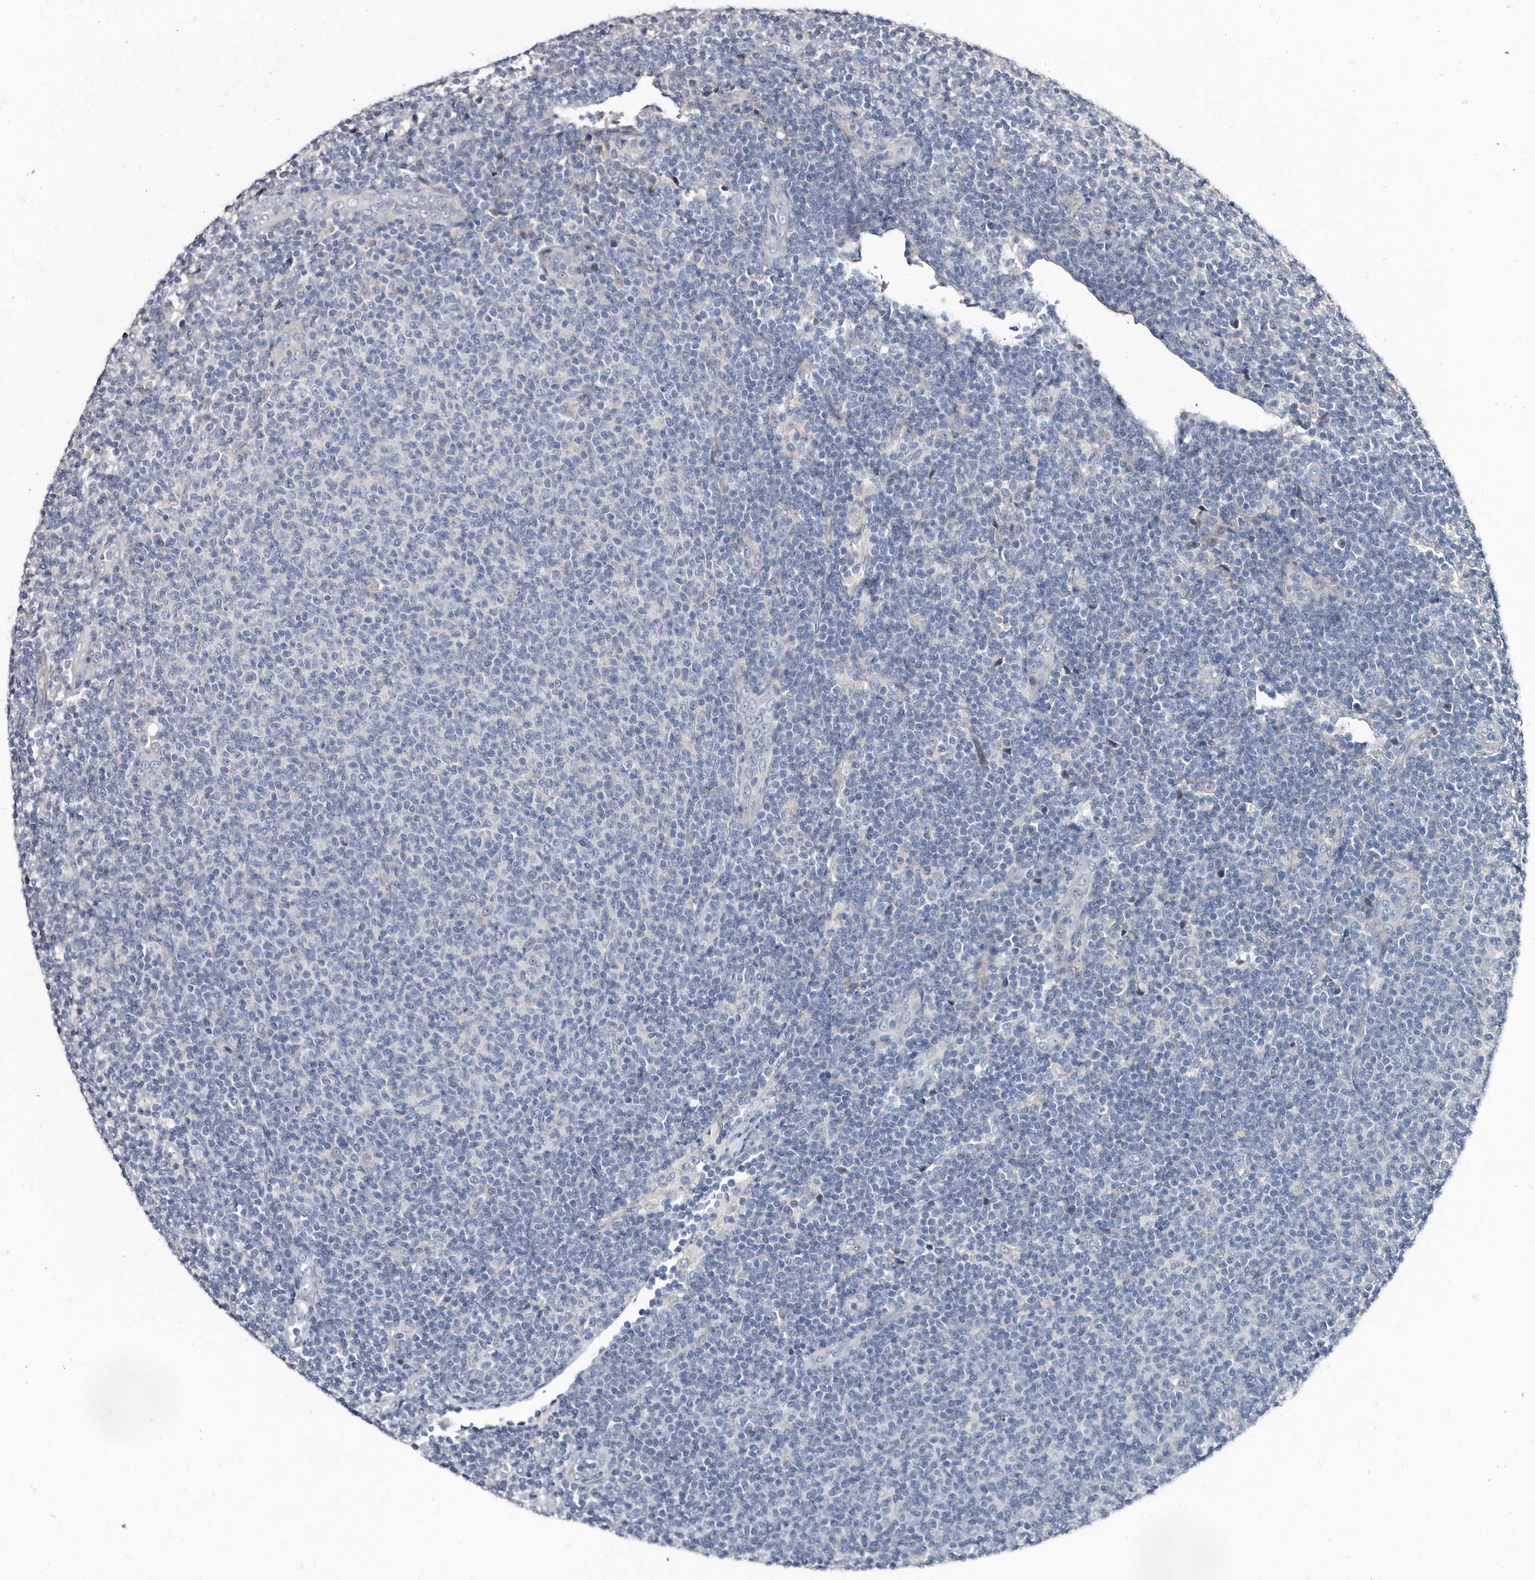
{"staining": {"intensity": "negative", "quantity": "none", "location": "none"}, "tissue": "lymphoma", "cell_type": "Tumor cells", "image_type": "cancer", "snomed": [{"axis": "morphology", "description": "Malignant lymphoma, non-Hodgkin's type, Low grade"}, {"axis": "topography", "description": "Lymph node"}], "caption": "This is an immunohistochemistry (IHC) histopathology image of human lymphoma. There is no positivity in tumor cells.", "gene": "KLHDC3", "patient": {"sex": "male", "age": 66}}